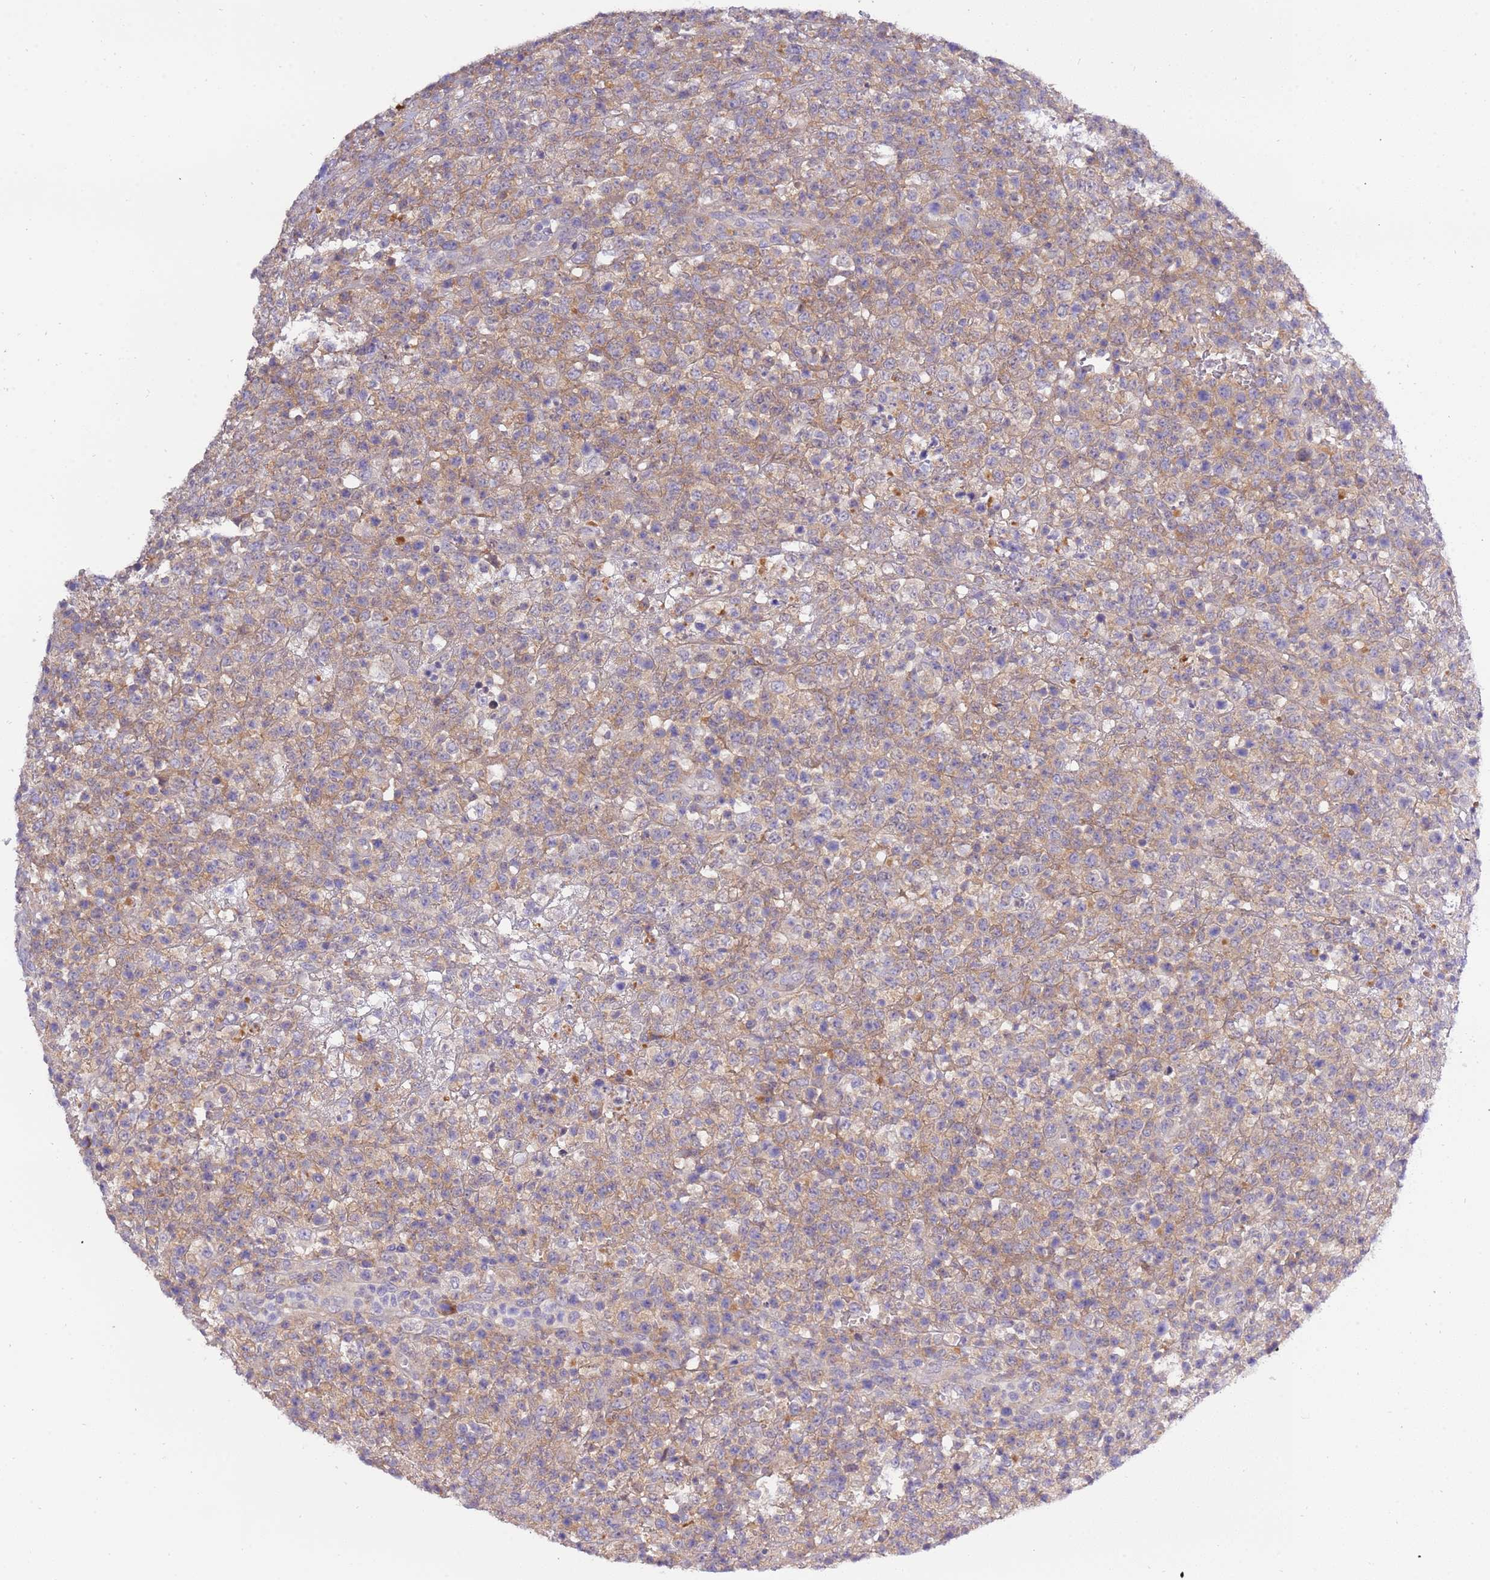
{"staining": {"intensity": "weak", "quantity": "25%-75%", "location": "cytoplasmic/membranous"}, "tissue": "lymphoma", "cell_type": "Tumor cells", "image_type": "cancer", "snomed": [{"axis": "morphology", "description": "Malignant lymphoma, non-Hodgkin's type, High grade"}, {"axis": "topography", "description": "Colon"}], "caption": "Weak cytoplasmic/membranous positivity is appreciated in about 25%-75% of tumor cells in high-grade malignant lymphoma, non-Hodgkin's type. (IHC, brightfield microscopy, high magnification).", "gene": "STIP1", "patient": {"sex": "female", "age": 53}}